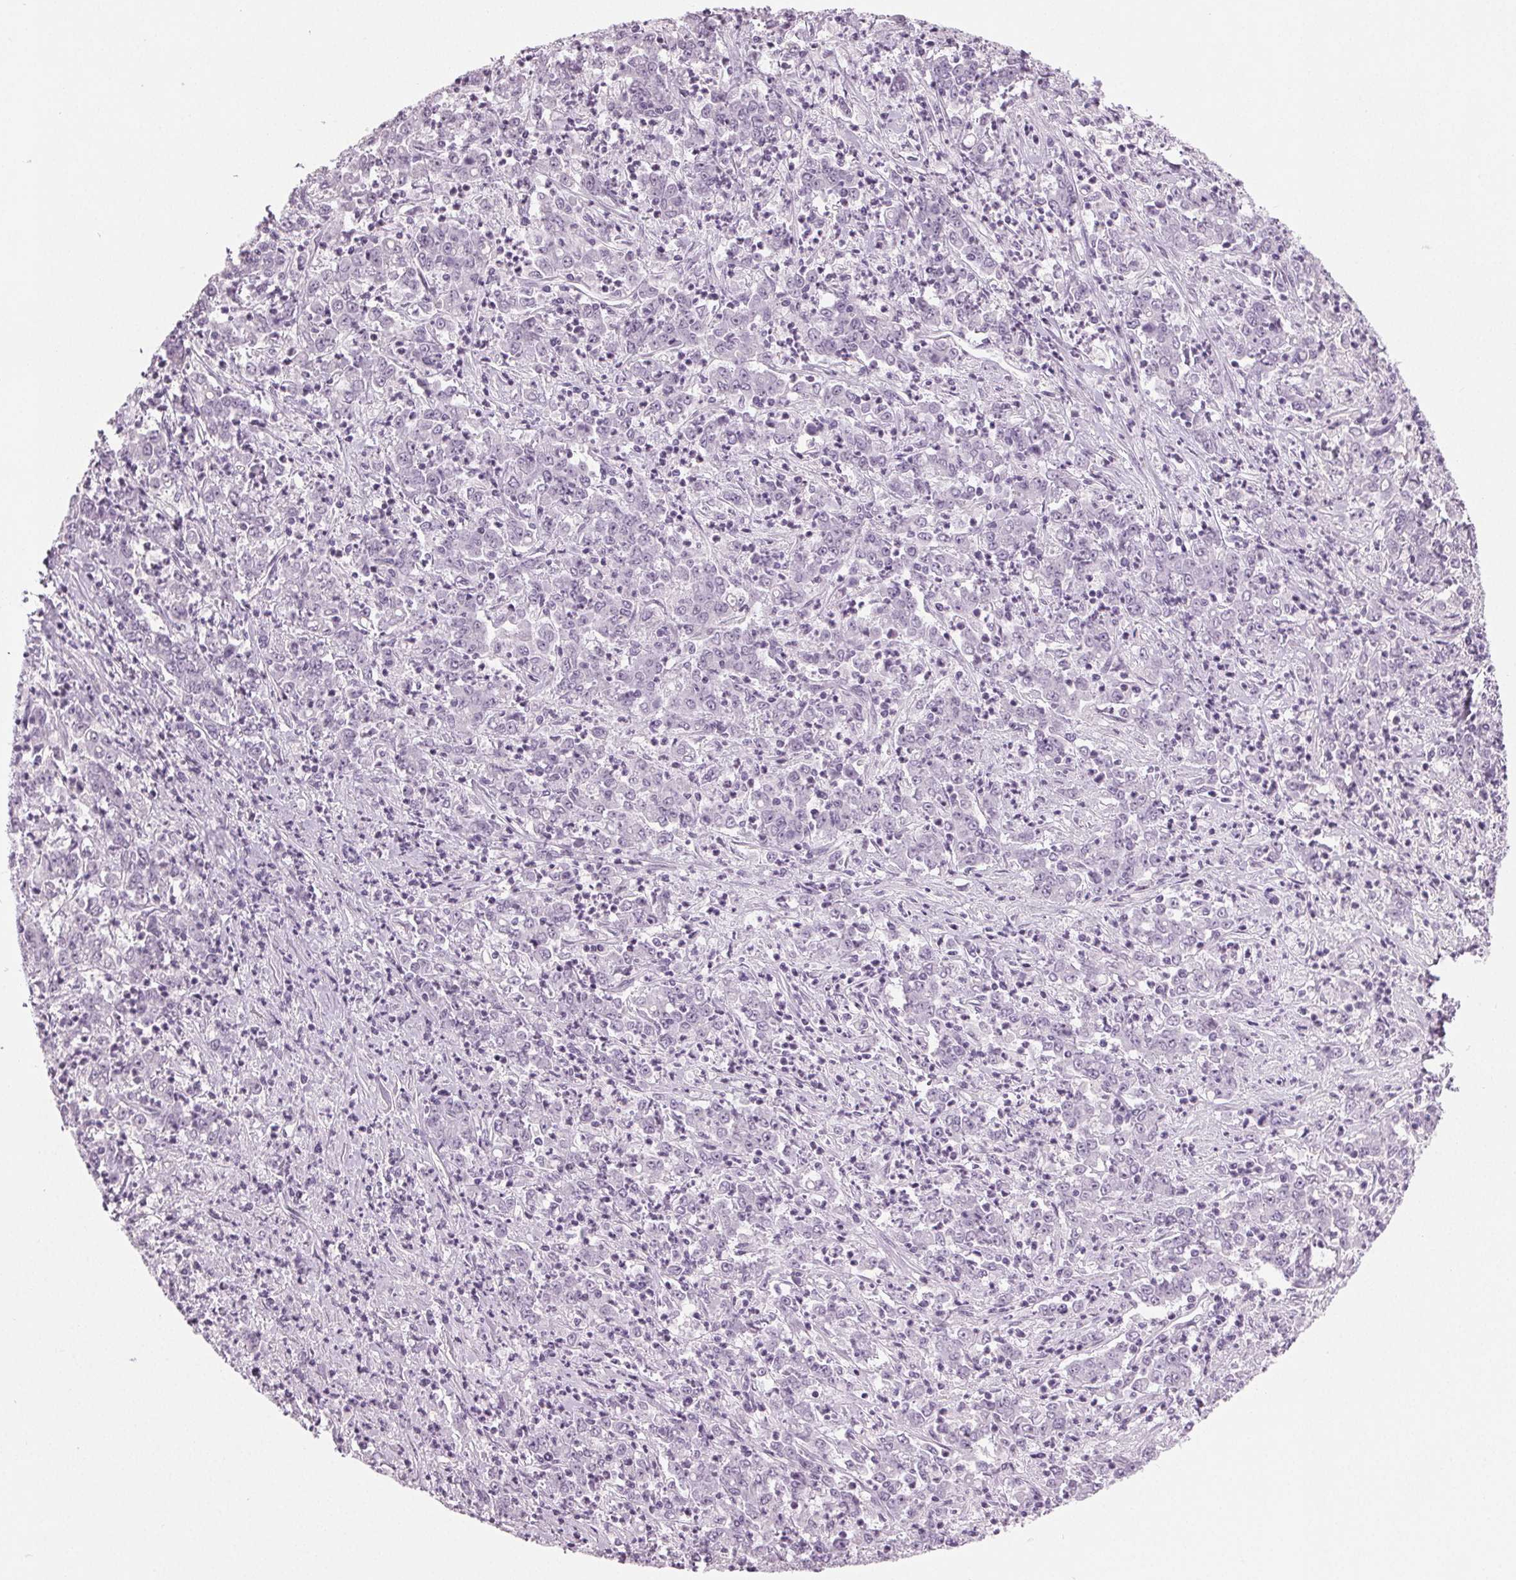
{"staining": {"intensity": "negative", "quantity": "none", "location": "none"}, "tissue": "stomach cancer", "cell_type": "Tumor cells", "image_type": "cancer", "snomed": [{"axis": "morphology", "description": "Adenocarcinoma, NOS"}, {"axis": "topography", "description": "Stomach, lower"}], "caption": "IHC photomicrograph of stomach adenocarcinoma stained for a protein (brown), which exhibits no expression in tumor cells.", "gene": "IGF2BP1", "patient": {"sex": "female", "age": 71}}